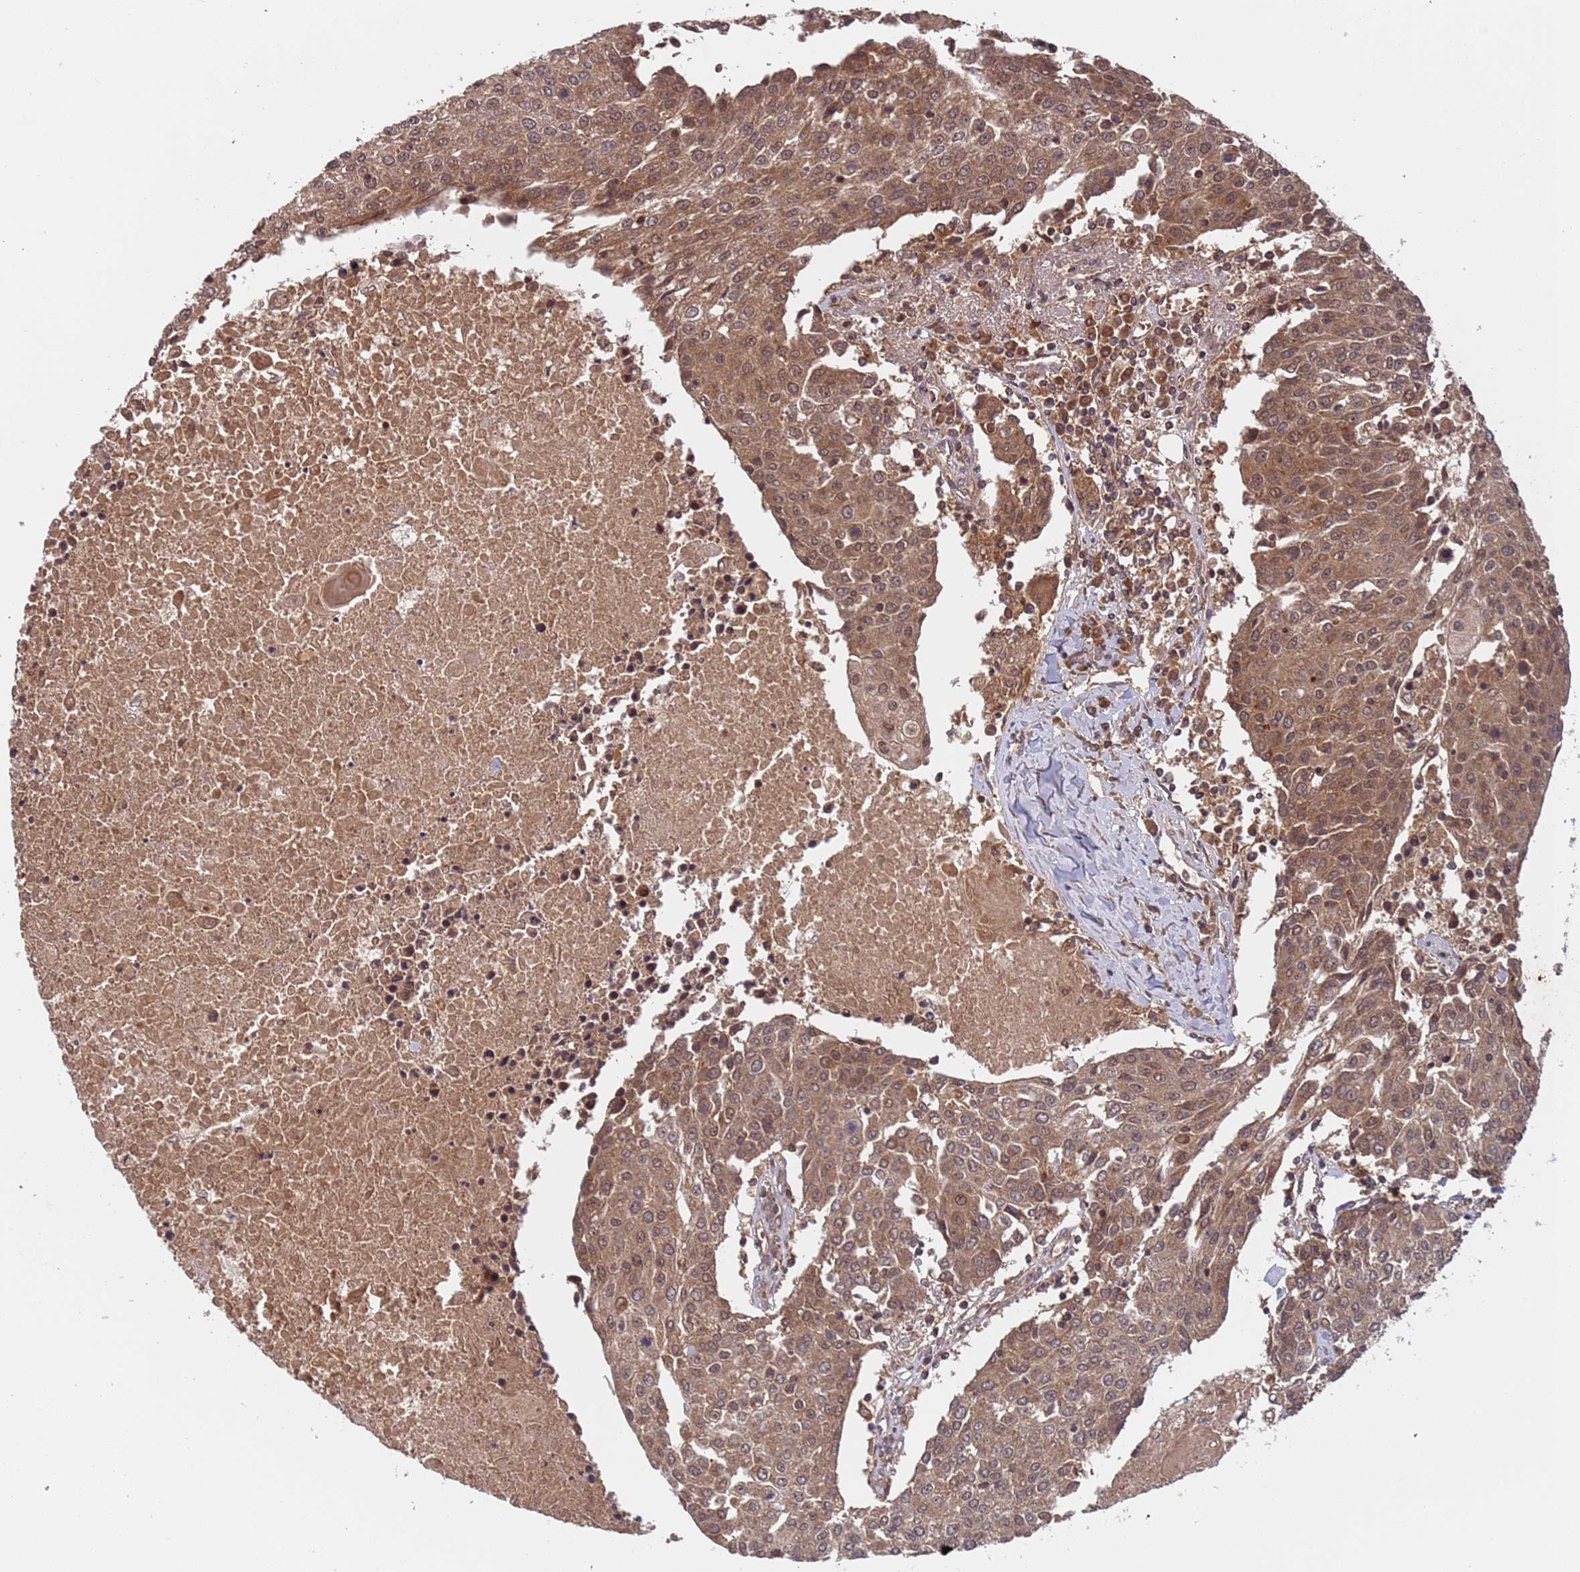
{"staining": {"intensity": "moderate", "quantity": ">75%", "location": "cytoplasmic/membranous,nuclear"}, "tissue": "urothelial cancer", "cell_type": "Tumor cells", "image_type": "cancer", "snomed": [{"axis": "morphology", "description": "Urothelial carcinoma, High grade"}, {"axis": "topography", "description": "Urinary bladder"}], "caption": "Tumor cells demonstrate medium levels of moderate cytoplasmic/membranous and nuclear staining in about >75% of cells in urothelial cancer. Using DAB (brown) and hematoxylin (blue) stains, captured at high magnification using brightfield microscopy.", "gene": "ERI1", "patient": {"sex": "female", "age": 85}}